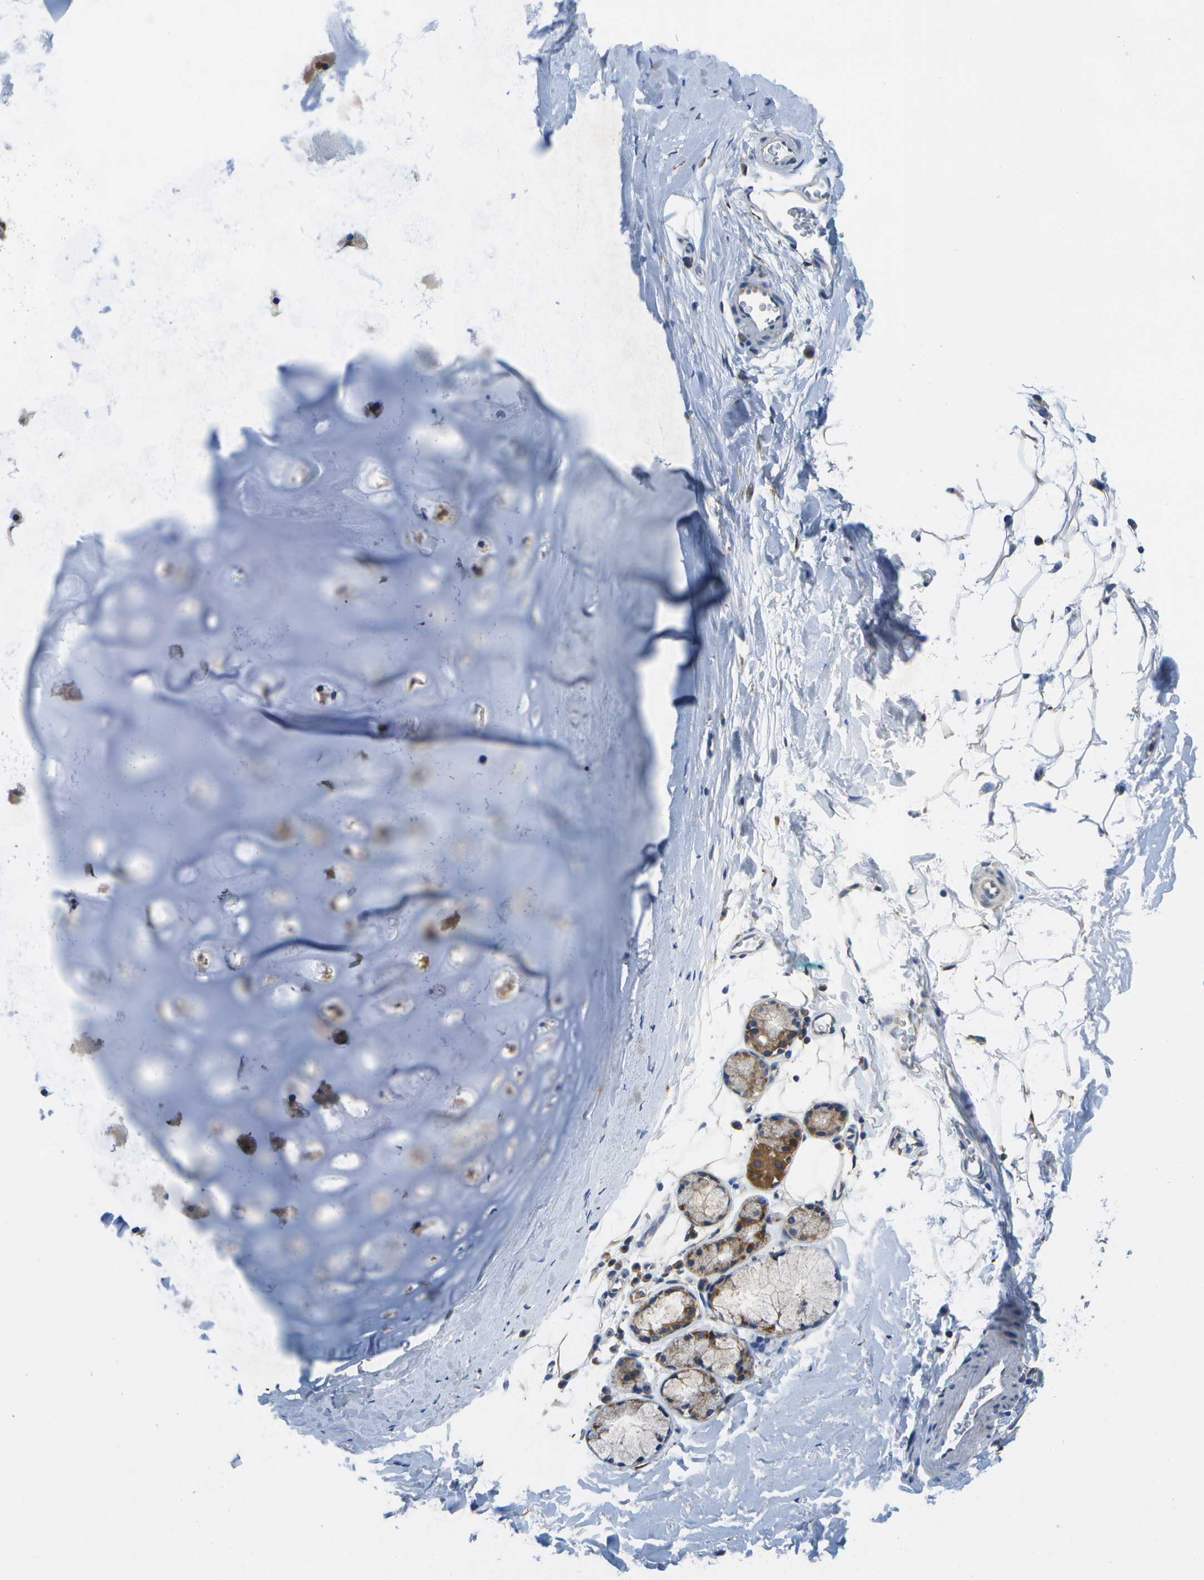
{"staining": {"intensity": "negative", "quantity": "none", "location": "none"}, "tissue": "adipose tissue", "cell_type": "Adipocytes", "image_type": "normal", "snomed": [{"axis": "morphology", "description": "Normal tissue, NOS"}, {"axis": "topography", "description": "Cartilage tissue"}, {"axis": "topography", "description": "Bronchus"}], "caption": "The immunohistochemistry (IHC) photomicrograph has no significant positivity in adipocytes of adipose tissue. (Brightfield microscopy of DAB (3,3'-diaminobenzidine) immunohistochemistry (IHC) at high magnification).", "gene": "GDF5", "patient": {"sex": "female", "age": 53}}